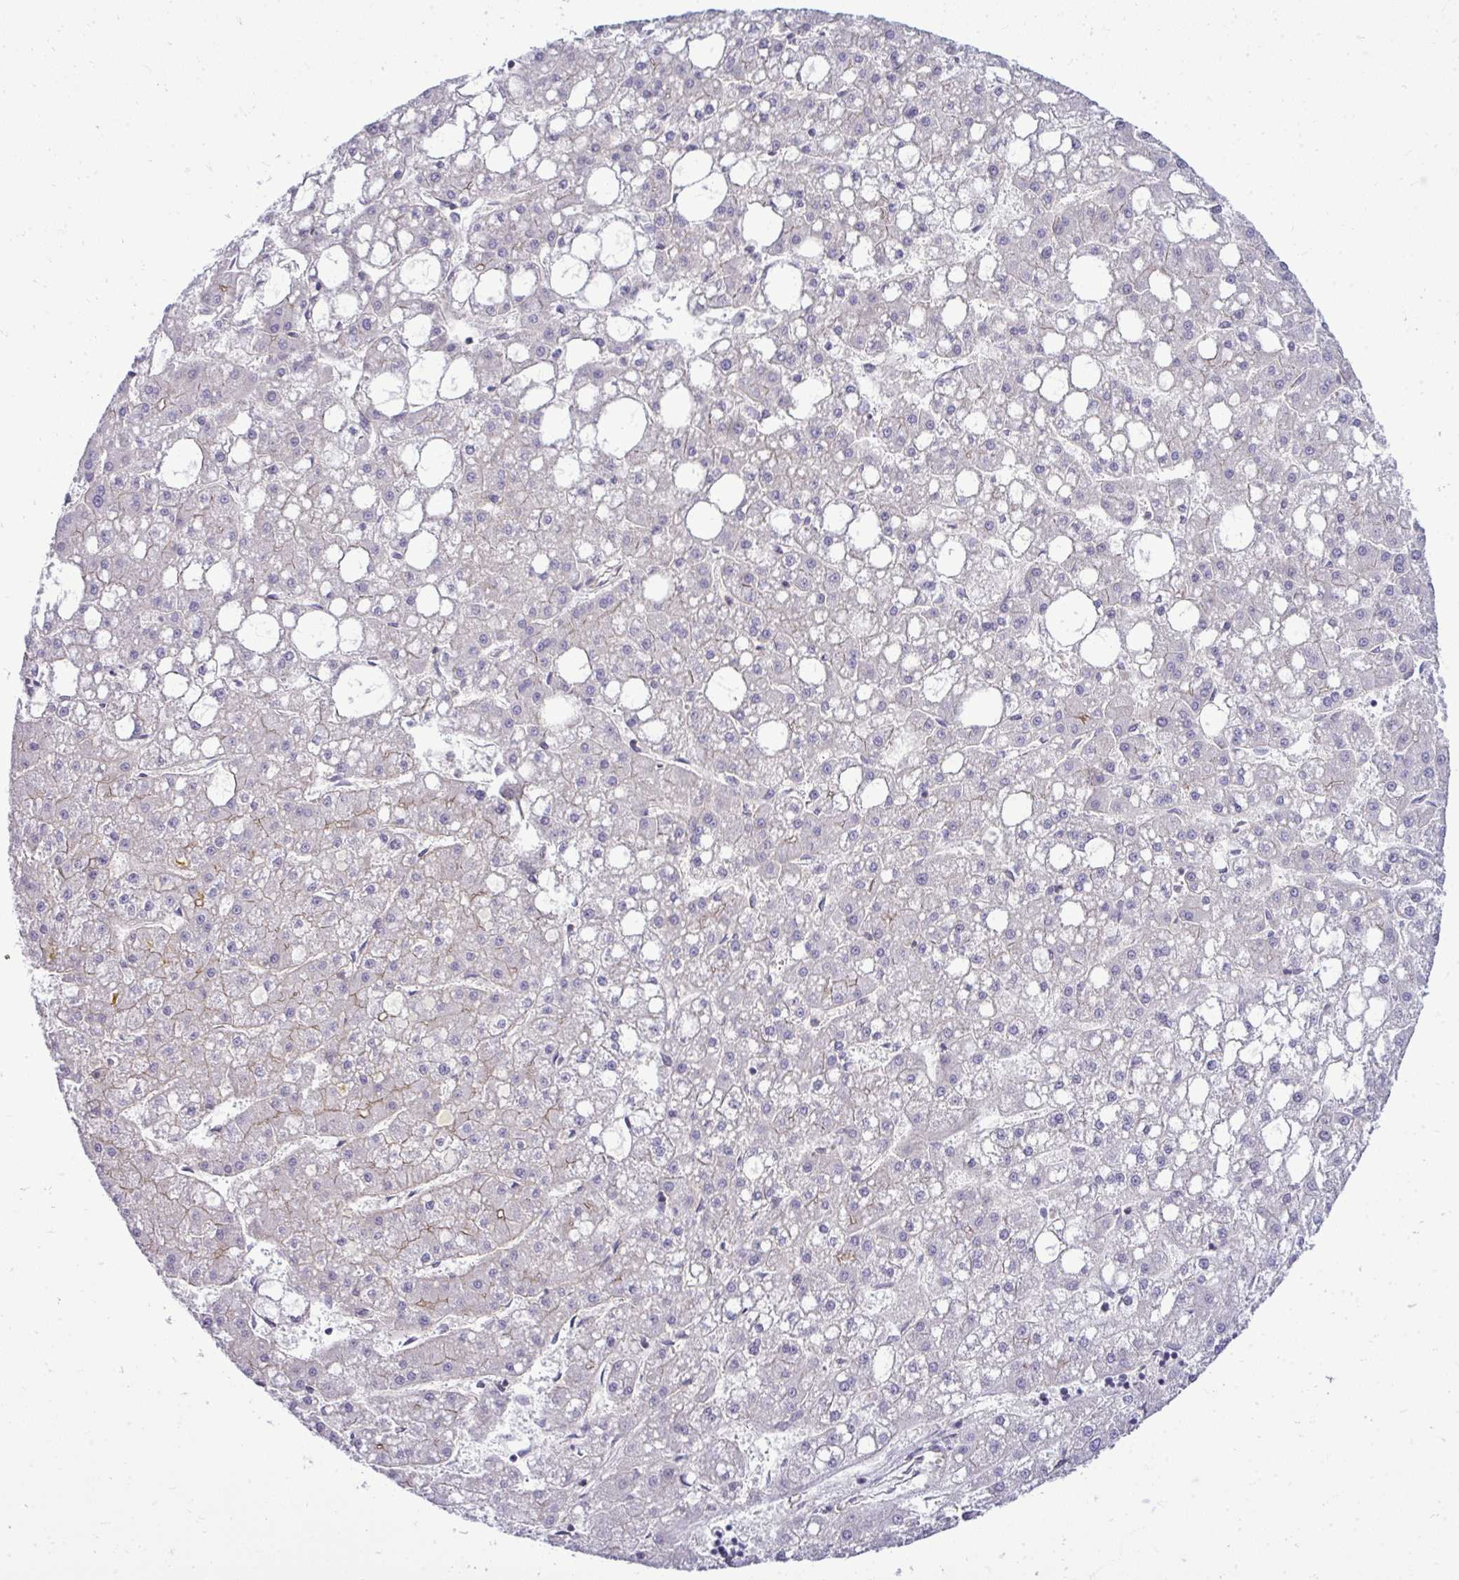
{"staining": {"intensity": "moderate", "quantity": "<25%", "location": "cytoplasmic/membranous"}, "tissue": "liver cancer", "cell_type": "Tumor cells", "image_type": "cancer", "snomed": [{"axis": "morphology", "description": "Carcinoma, Hepatocellular, NOS"}, {"axis": "topography", "description": "Liver"}], "caption": "Moderate cytoplasmic/membranous expression is identified in about <25% of tumor cells in hepatocellular carcinoma (liver). (DAB = brown stain, brightfield microscopy at high magnification).", "gene": "FUT10", "patient": {"sex": "male", "age": 67}}